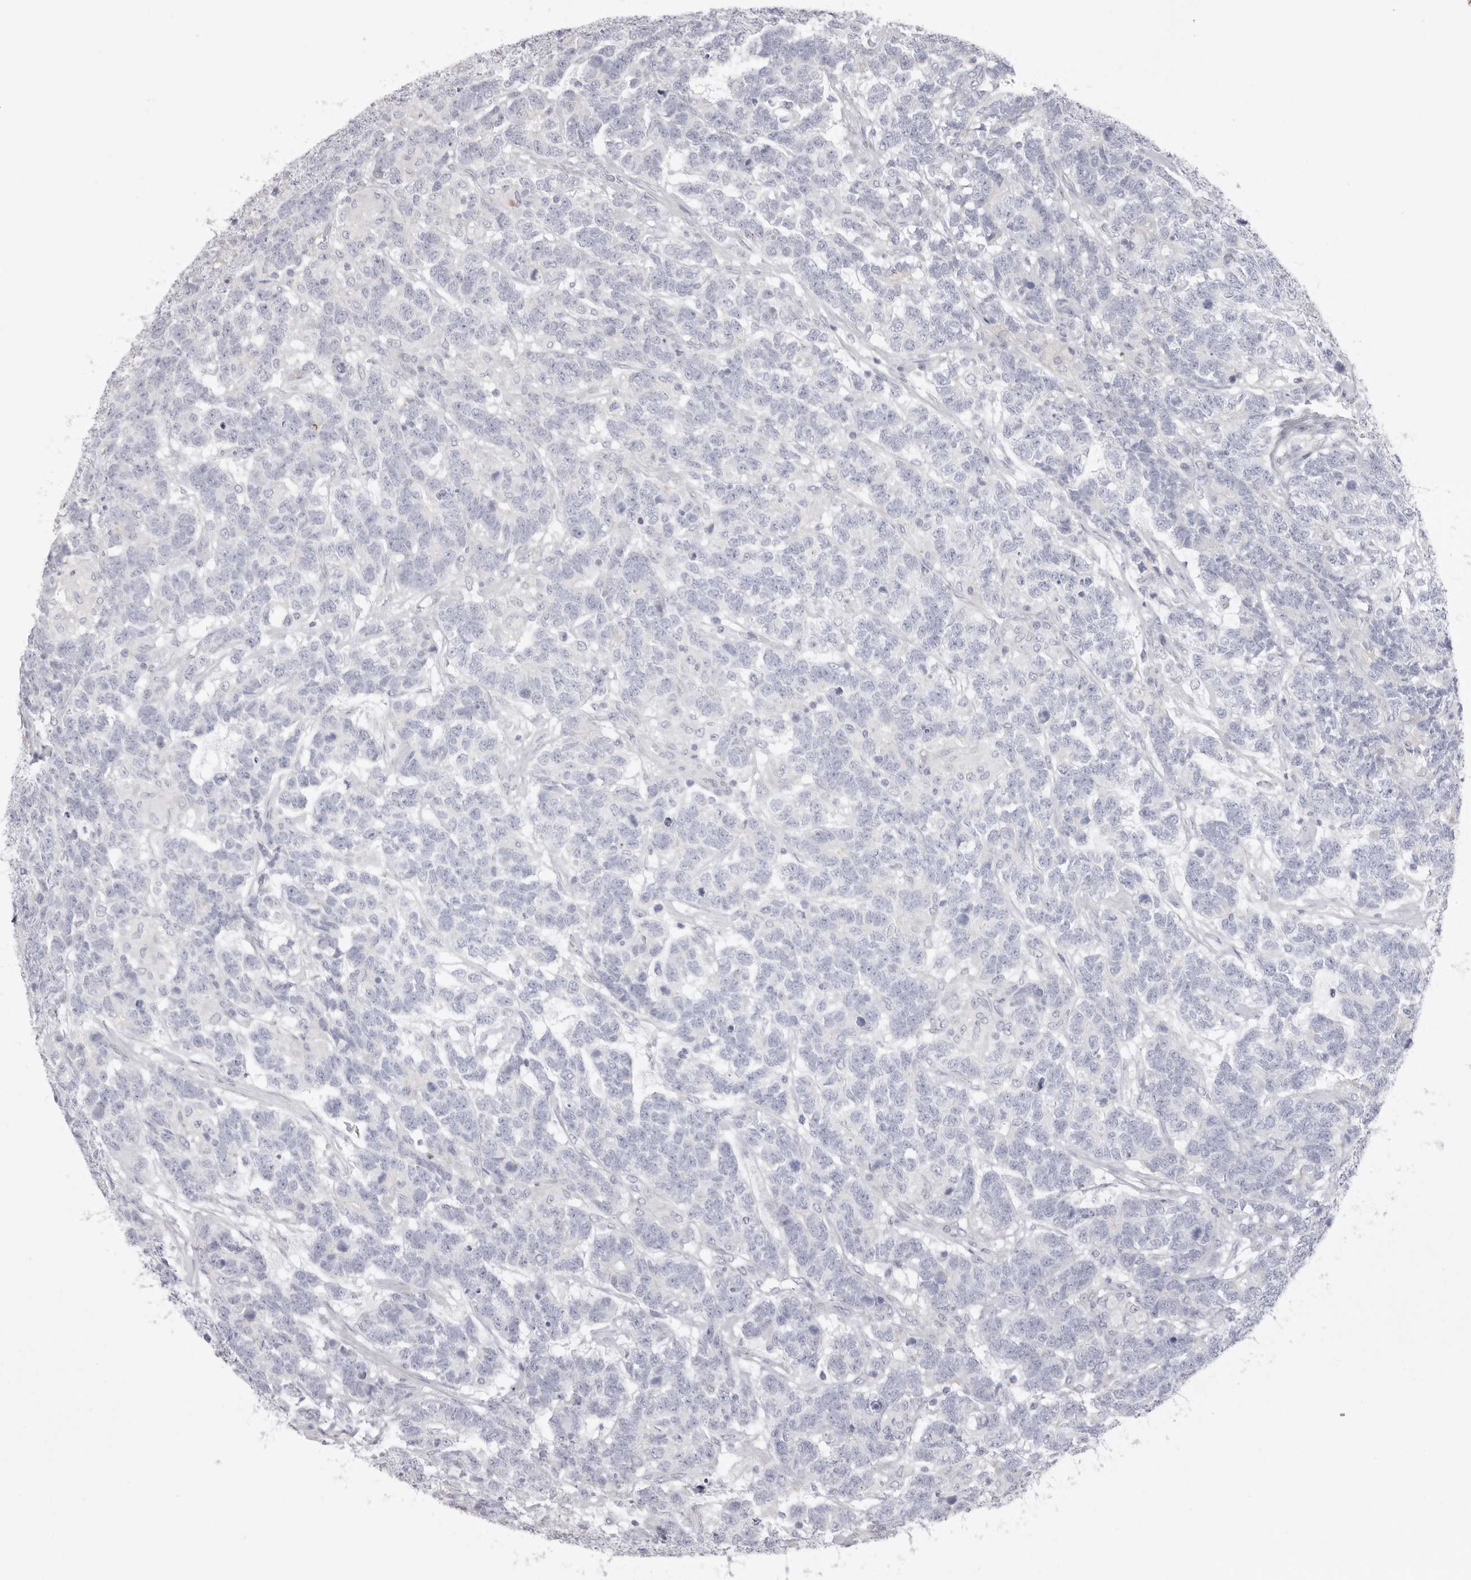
{"staining": {"intensity": "negative", "quantity": "none", "location": "none"}, "tissue": "testis cancer", "cell_type": "Tumor cells", "image_type": "cancer", "snomed": [{"axis": "morphology", "description": "Carcinoma, Embryonal, NOS"}, {"axis": "topography", "description": "Testis"}], "caption": "High magnification brightfield microscopy of testis embryonal carcinoma stained with DAB (brown) and counterstained with hematoxylin (blue): tumor cells show no significant expression.", "gene": "RXFP1", "patient": {"sex": "male", "age": 26}}